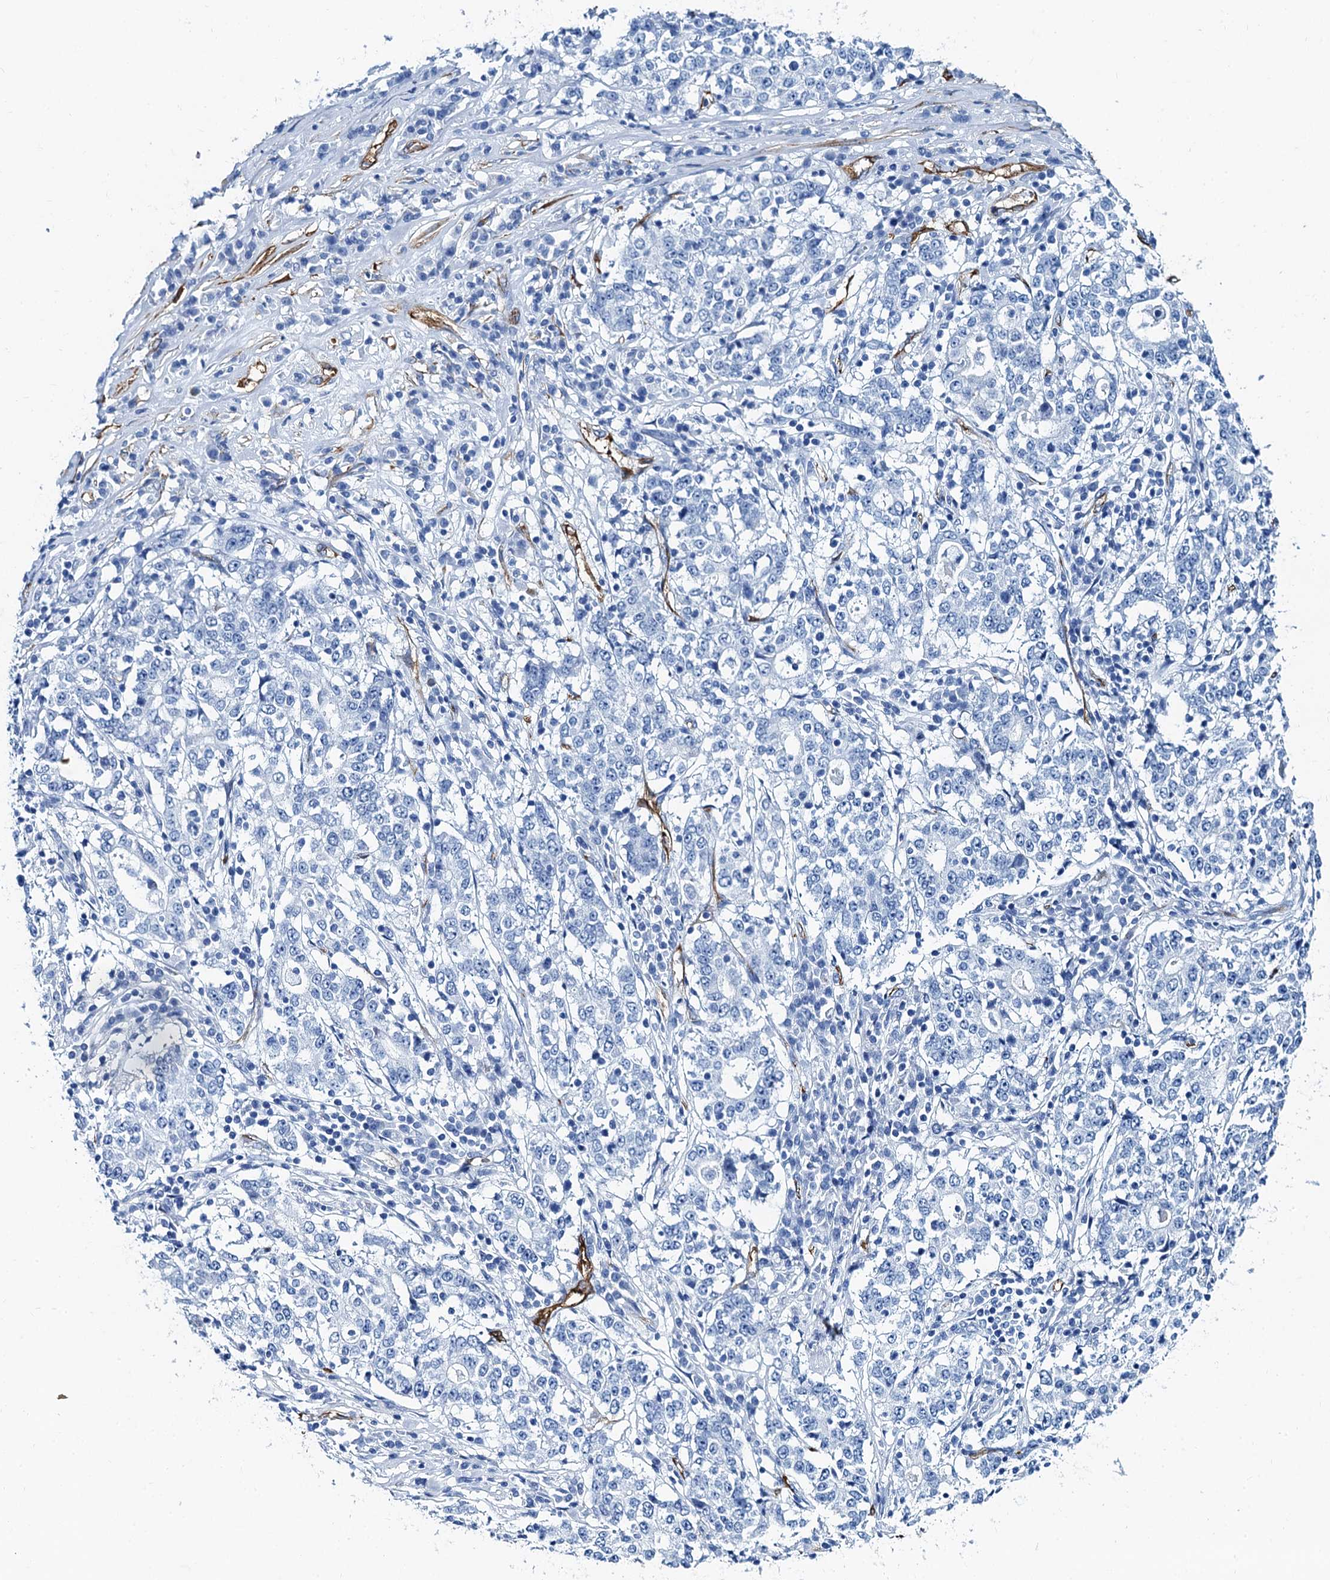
{"staining": {"intensity": "negative", "quantity": "none", "location": "none"}, "tissue": "stomach cancer", "cell_type": "Tumor cells", "image_type": "cancer", "snomed": [{"axis": "morphology", "description": "Adenocarcinoma, NOS"}, {"axis": "topography", "description": "Stomach"}], "caption": "Tumor cells are negative for brown protein staining in stomach cancer (adenocarcinoma).", "gene": "CAVIN2", "patient": {"sex": "male", "age": 59}}